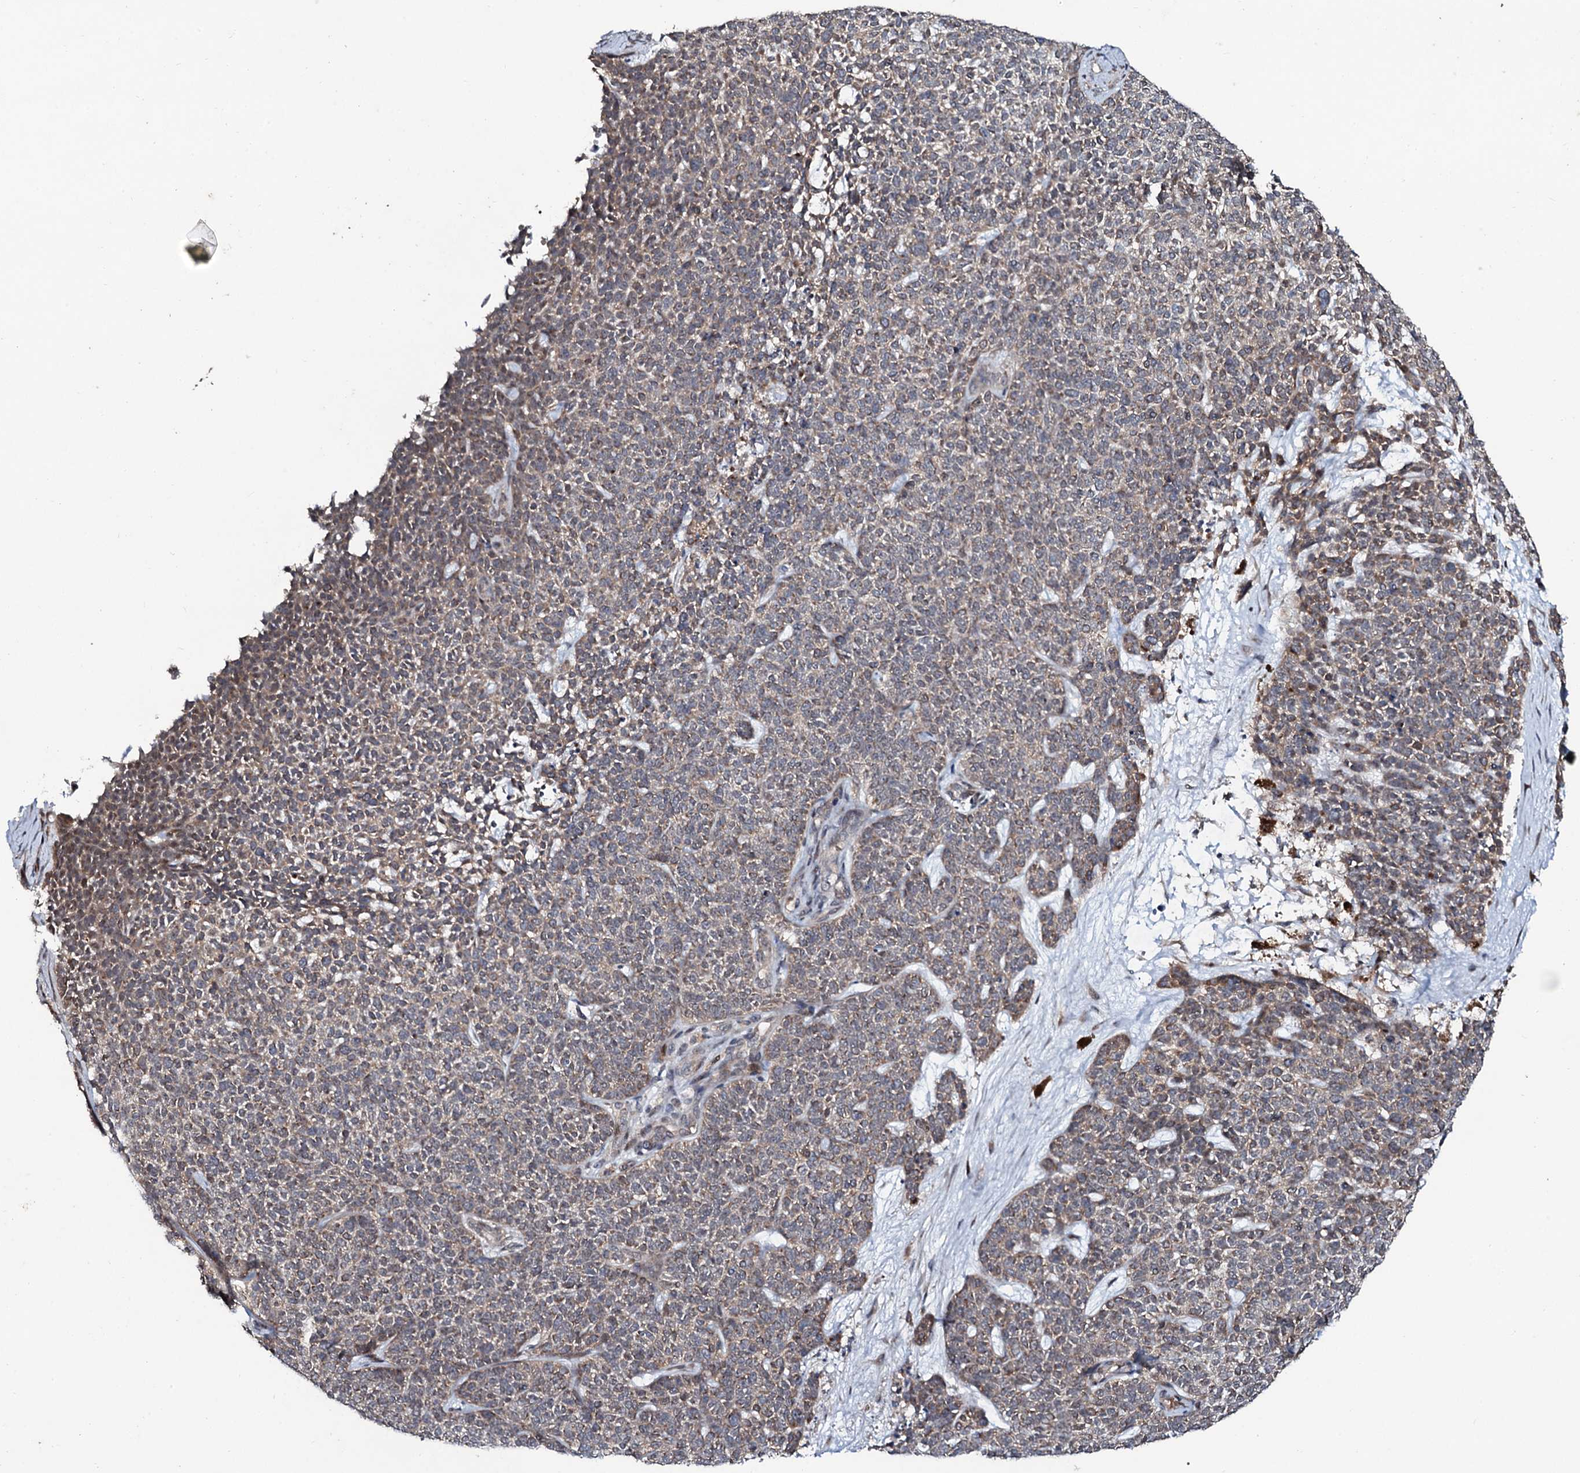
{"staining": {"intensity": "weak", "quantity": "25%-75%", "location": "cytoplasmic/membranous"}, "tissue": "skin cancer", "cell_type": "Tumor cells", "image_type": "cancer", "snomed": [{"axis": "morphology", "description": "Basal cell carcinoma"}, {"axis": "topography", "description": "Skin"}], "caption": "Protein expression by IHC shows weak cytoplasmic/membranous positivity in about 25%-75% of tumor cells in basal cell carcinoma (skin).", "gene": "COG6", "patient": {"sex": "female", "age": 84}}